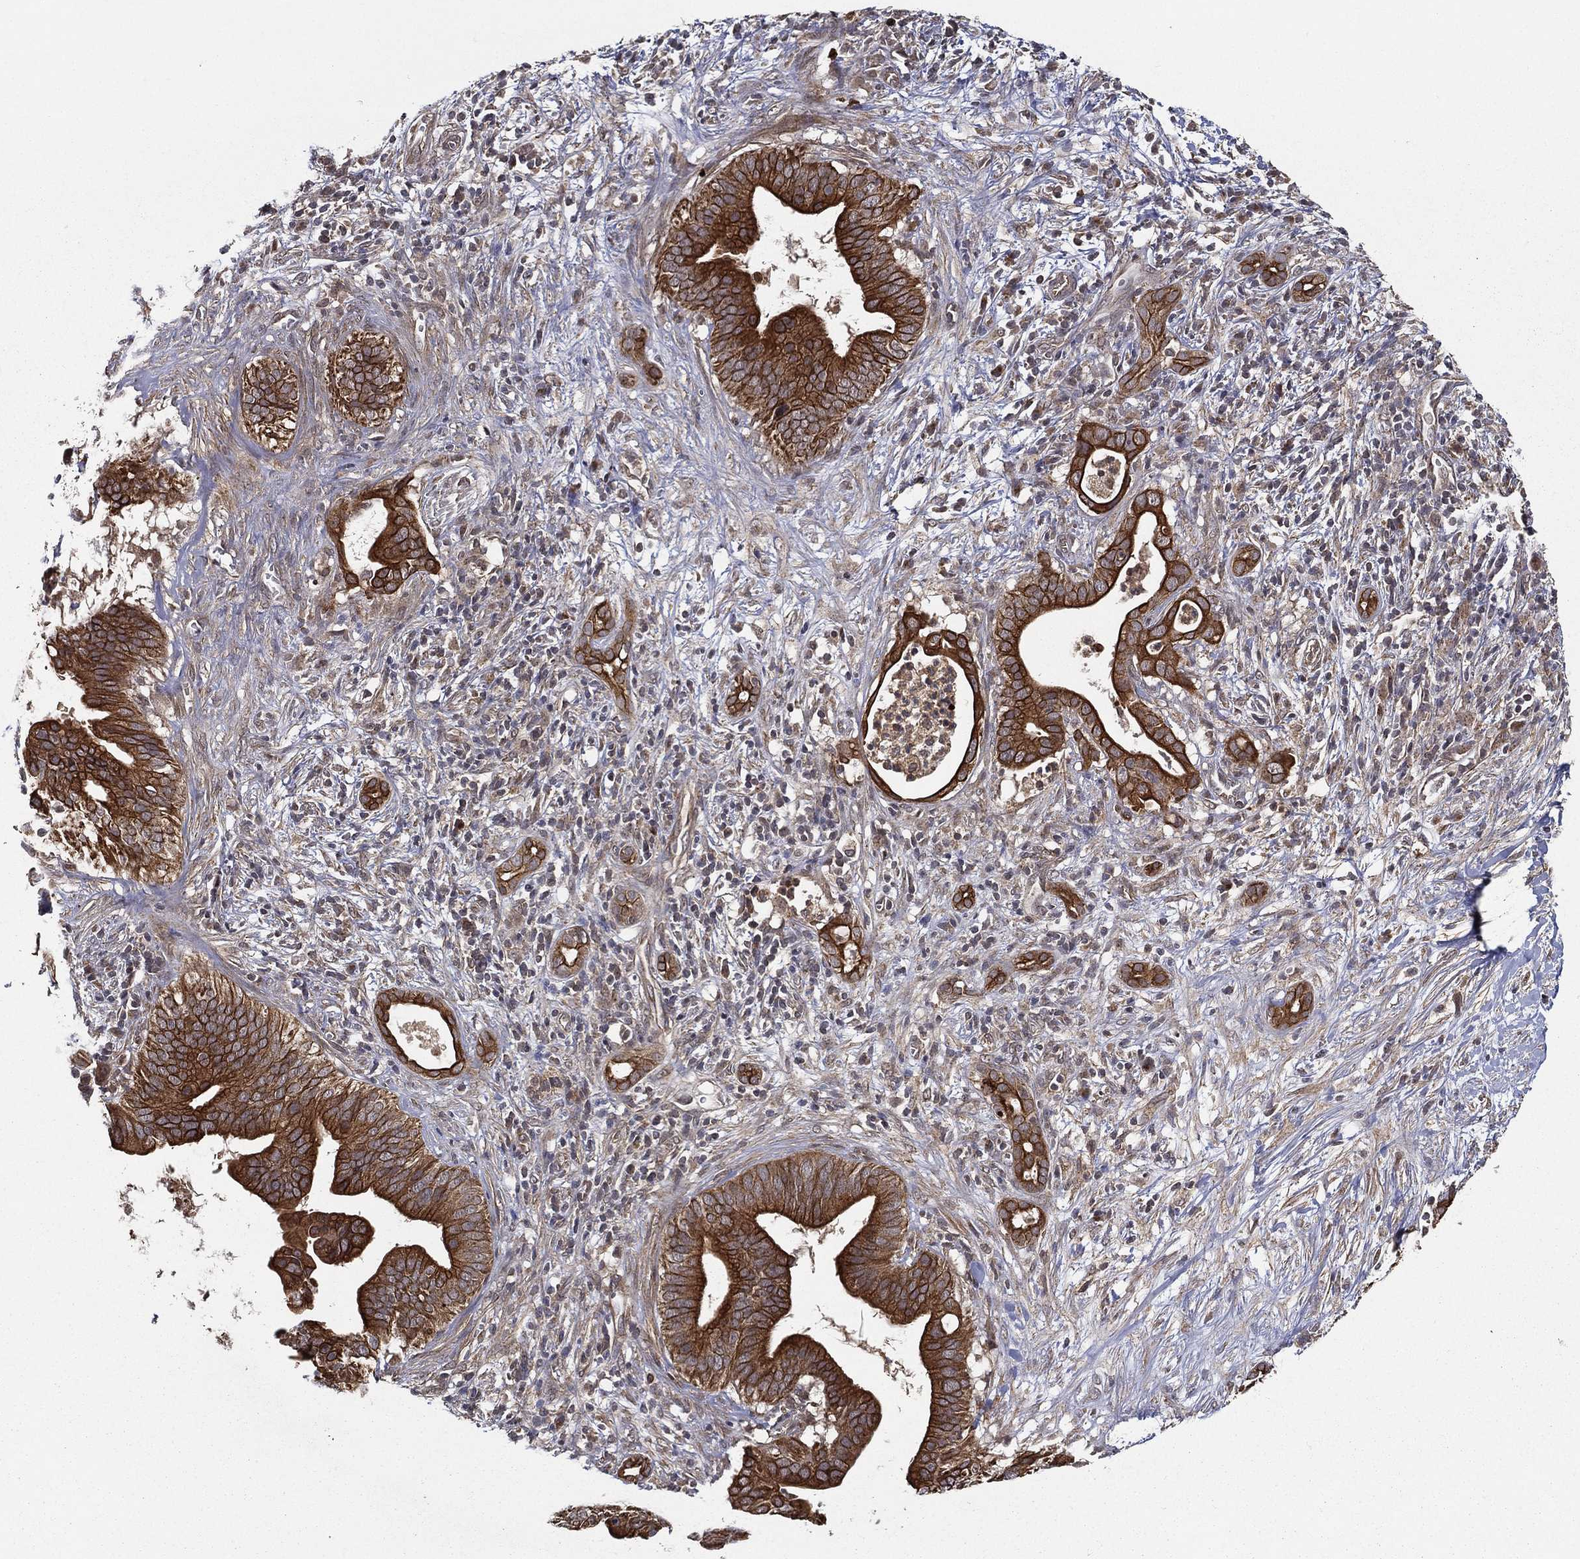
{"staining": {"intensity": "strong", "quantity": ">75%", "location": "cytoplasmic/membranous"}, "tissue": "pancreatic cancer", "cell_type": "Tumor cells", "image_type": "cancer", "snomed": [{"axis": "morphology", "description": "Adenocarcinoma, NOS"}, {"axis": "topography", "description": "Pancreas"}], "caption": "Immunohistochemical staining of human pancreatic cancer shows strong cytoplasmic/membranous protein staining in about >75% of tumor cells. Nuclei are stained in blue.", "gene": "UACA", "patient": {"sex": "male", "age": 61}}